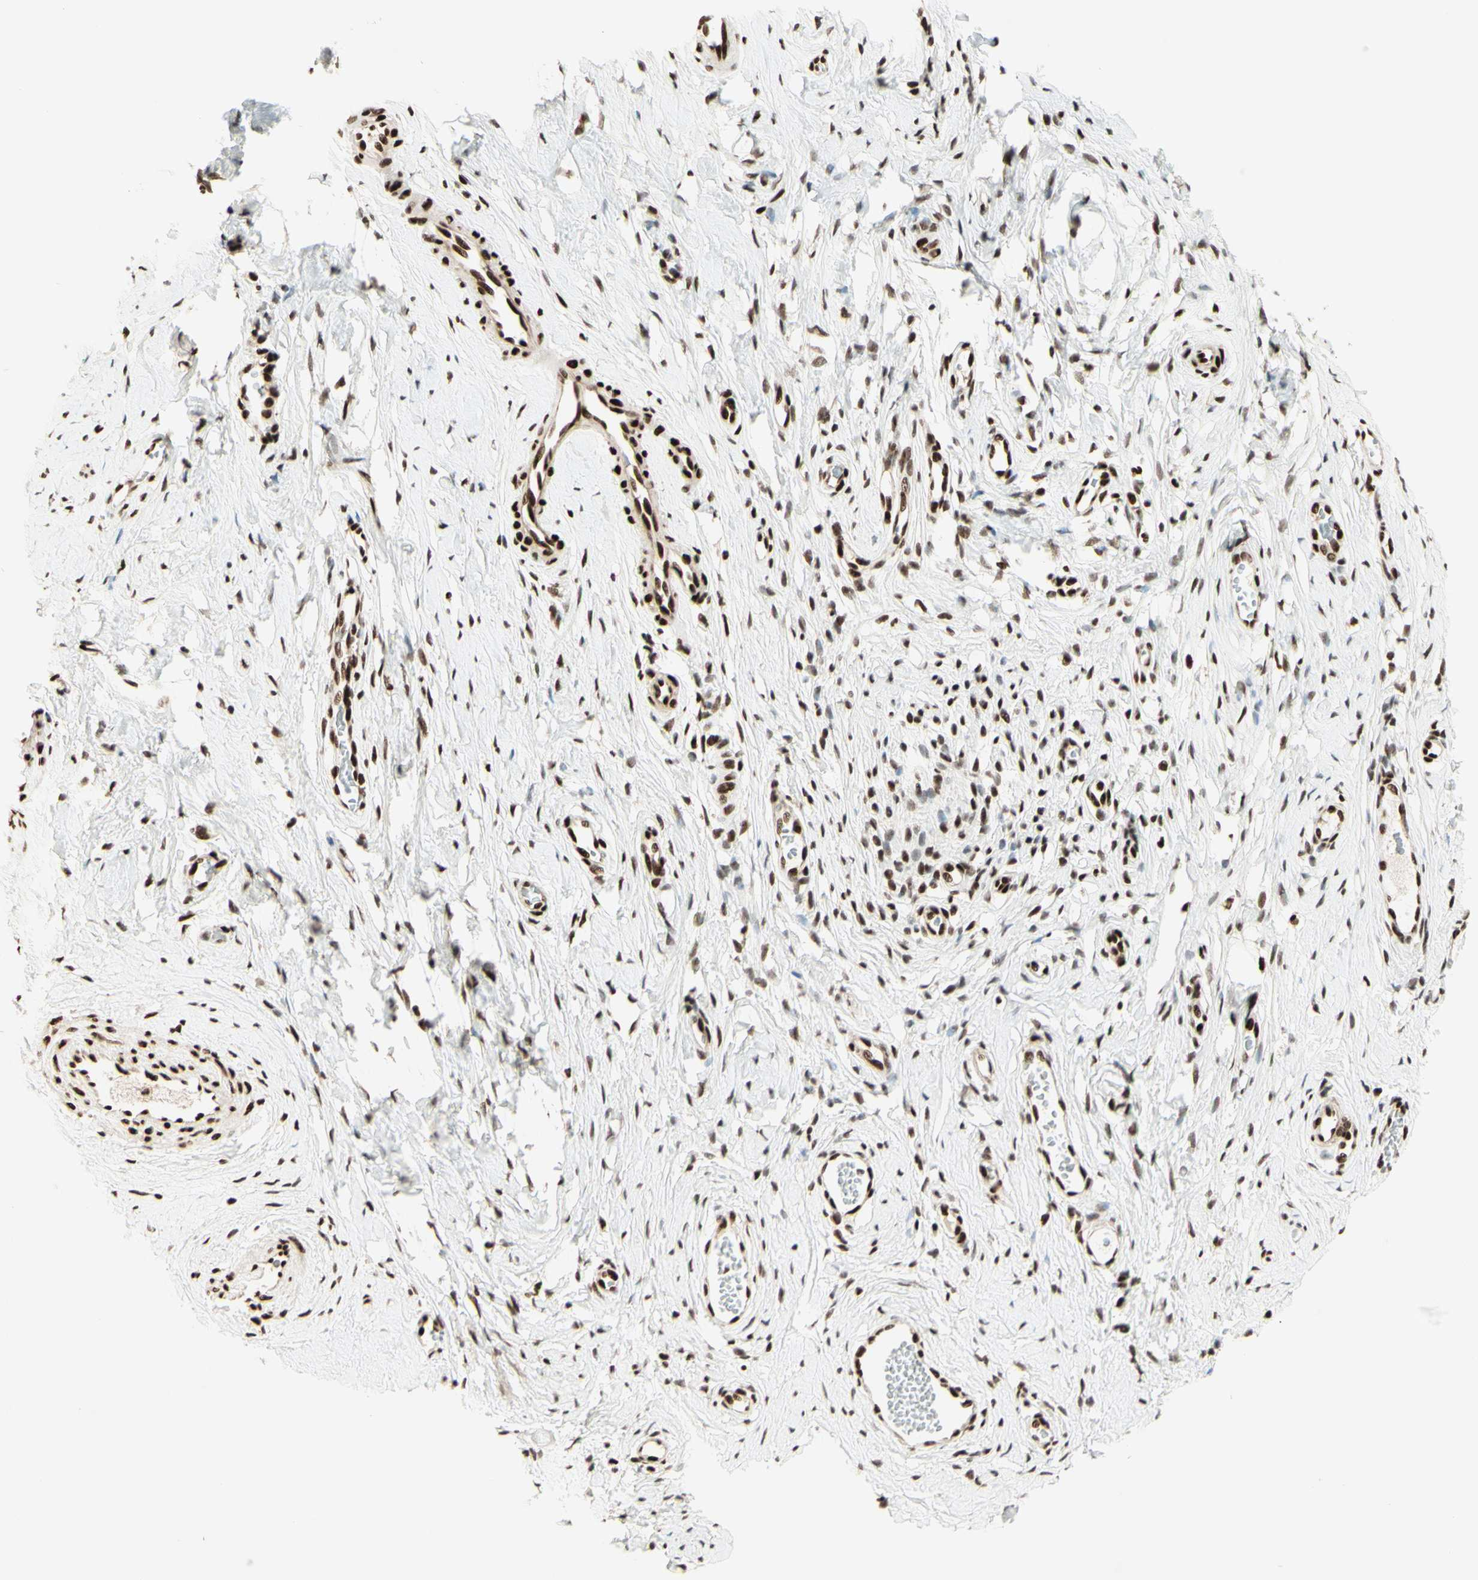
{"staining": {"intensity": "strong", "quantity": ">75%", "location": "nuclear"}, "tissue": "cervix", "cell_type": "Glandular cells", "image_type": "normal", "snomed": [{"axis": "morphology", "description": "Normal tissue, NOS"}, {"axis": "topography", "description": "Cervix"}], "caption": "This micrograph demonstrates immunohistochemistry (IHC) staining of normal cervix, with high strong nuclear staining in approximately >75% of glandular cells.", "gene": "NR3C1", "patient": {"sex": "female", "age": 65}}